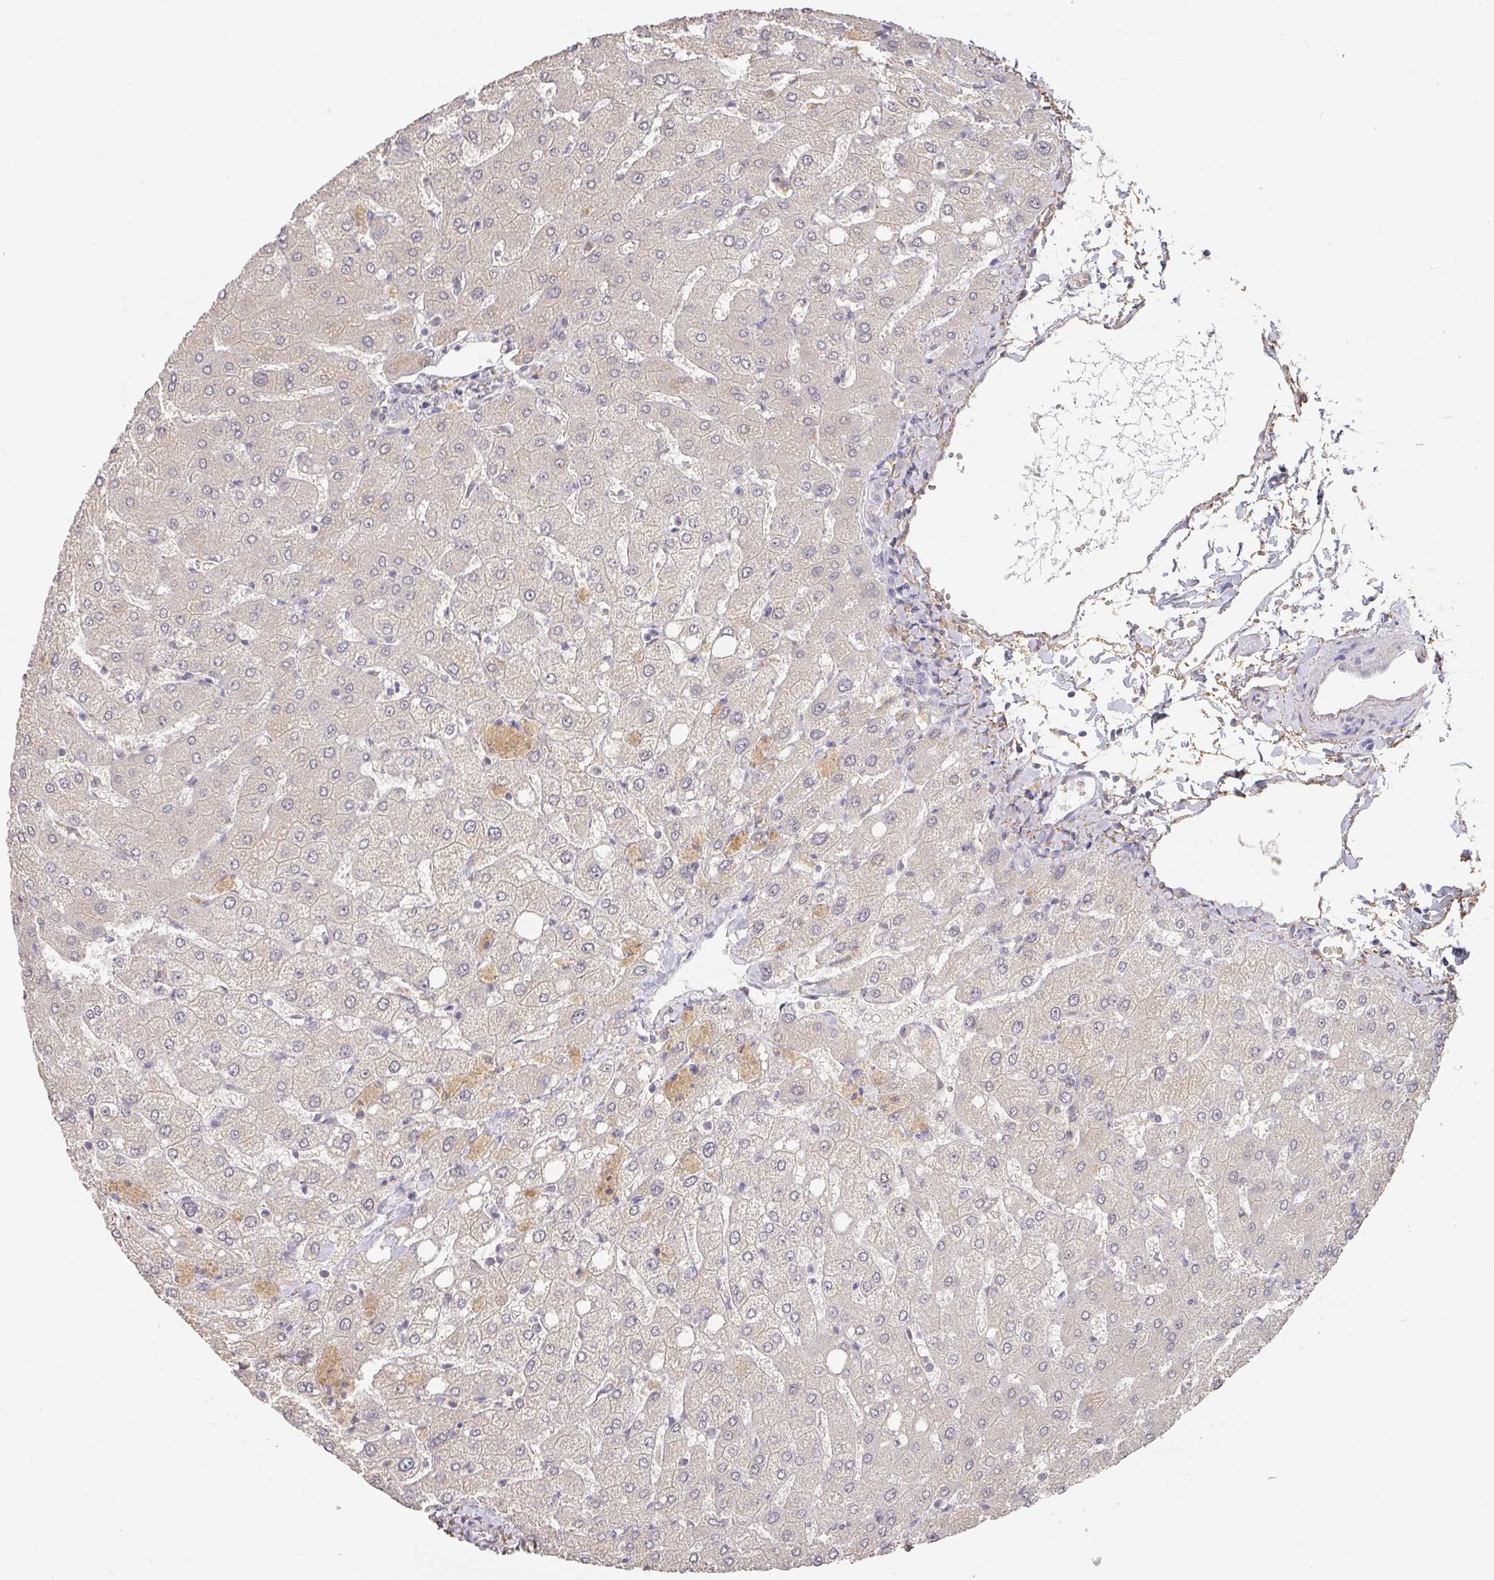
{"staining": {"intensity": "negative", "quantity": "none", "location": "none"}, "tissue": "liver", "cell_type": "Cholangiocytes", "image_type": "normal", "snomed": [{"axis": "morphology", "description": "Normal tissue, NOS"}, {"axis": "topography", "description": "Liver"}], "caption": "A micrograph of liver stained for a protein shows no brown staining in cholangiocytes.", "gene": "FOXN4", "patient": {"sex": "female", "age": 54}}